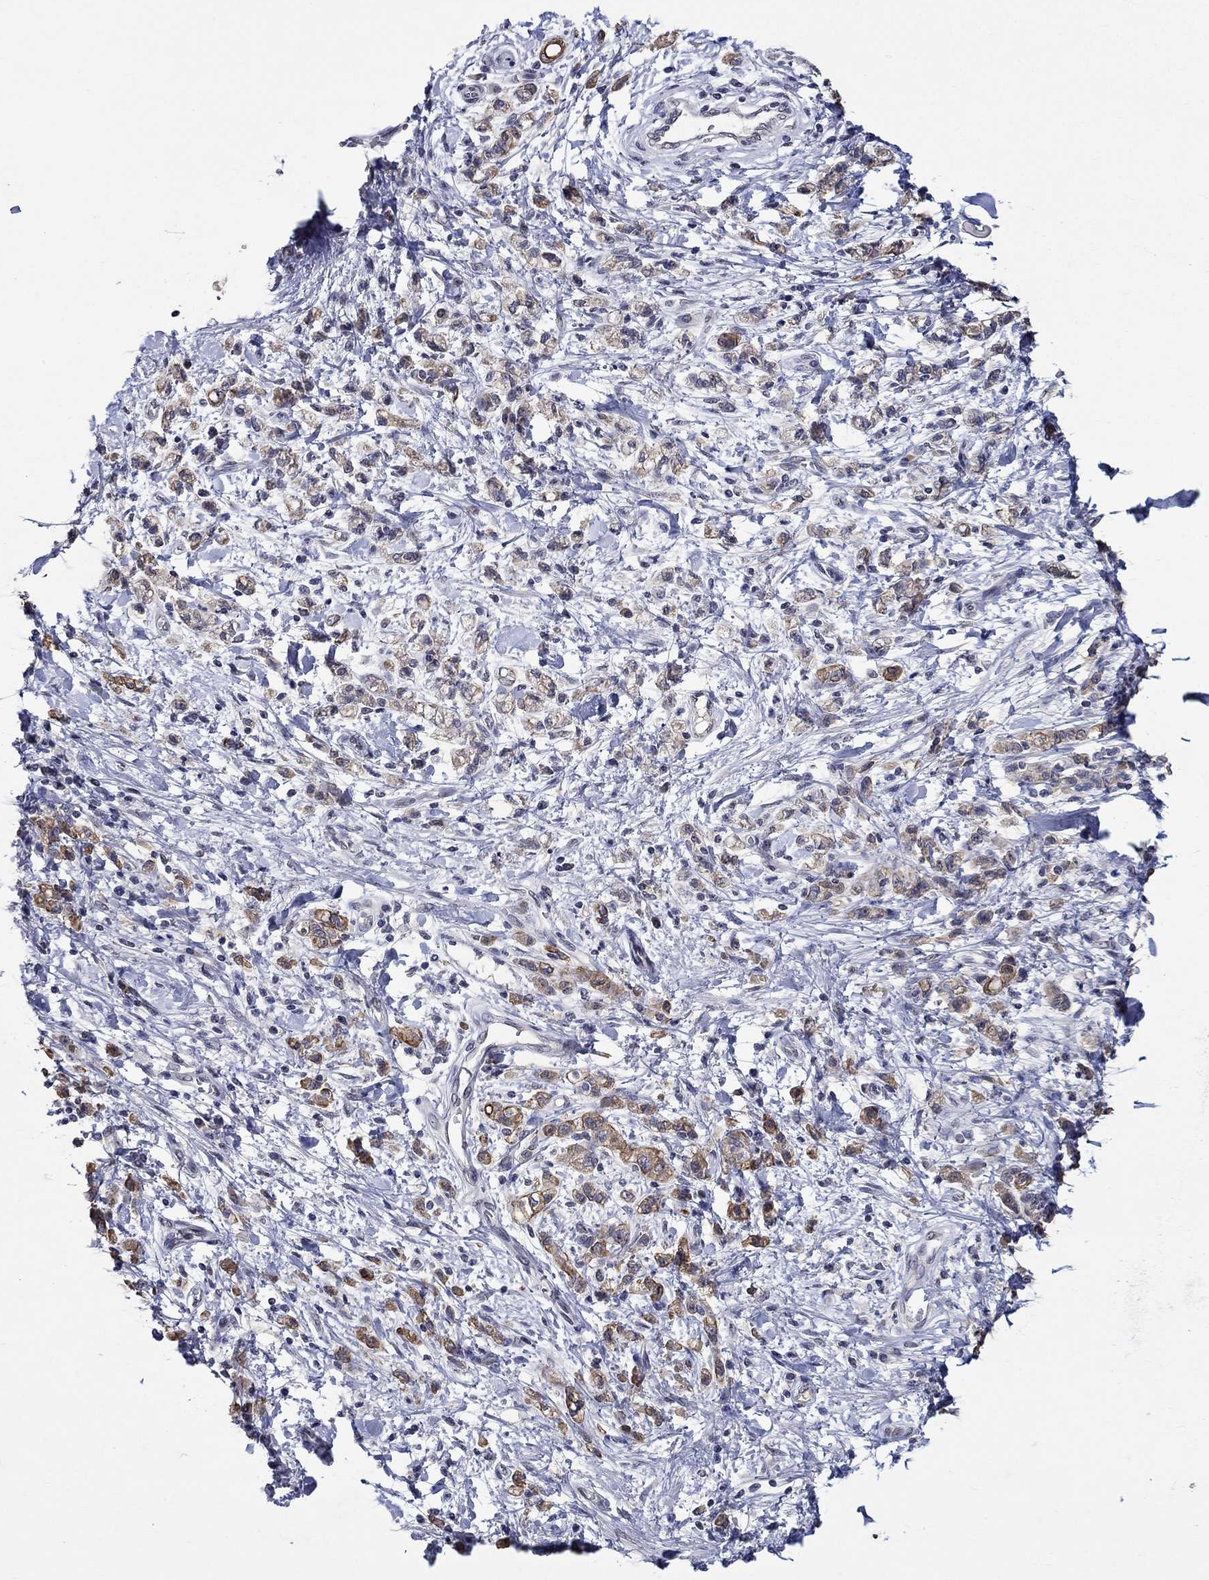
{"staining": {"intensity": "strong", "quantity": "25%-75%", "location": "cytoplasmic/membranous"}, "tissue": "stomach cancer", "cell_type": "Tumor cells", "image_type": "cancer", "snomed": [{"axis": "morphology", "description": "Adenocarcinoma, NOS"}, {"axis": "topography", "description": "Stomach"}], "caption": "Immunohistochemistry (IHC) photomicrograph of stomach cancer (adenocarcinoma) stained for a protein (brown), which demonstrates high levels of strong cytoplasmic/membranous staining in approximately 25%-75% of tumor cells.", "gene": "DDX3Y", "patient": {"sex": "male", "age": 77}}